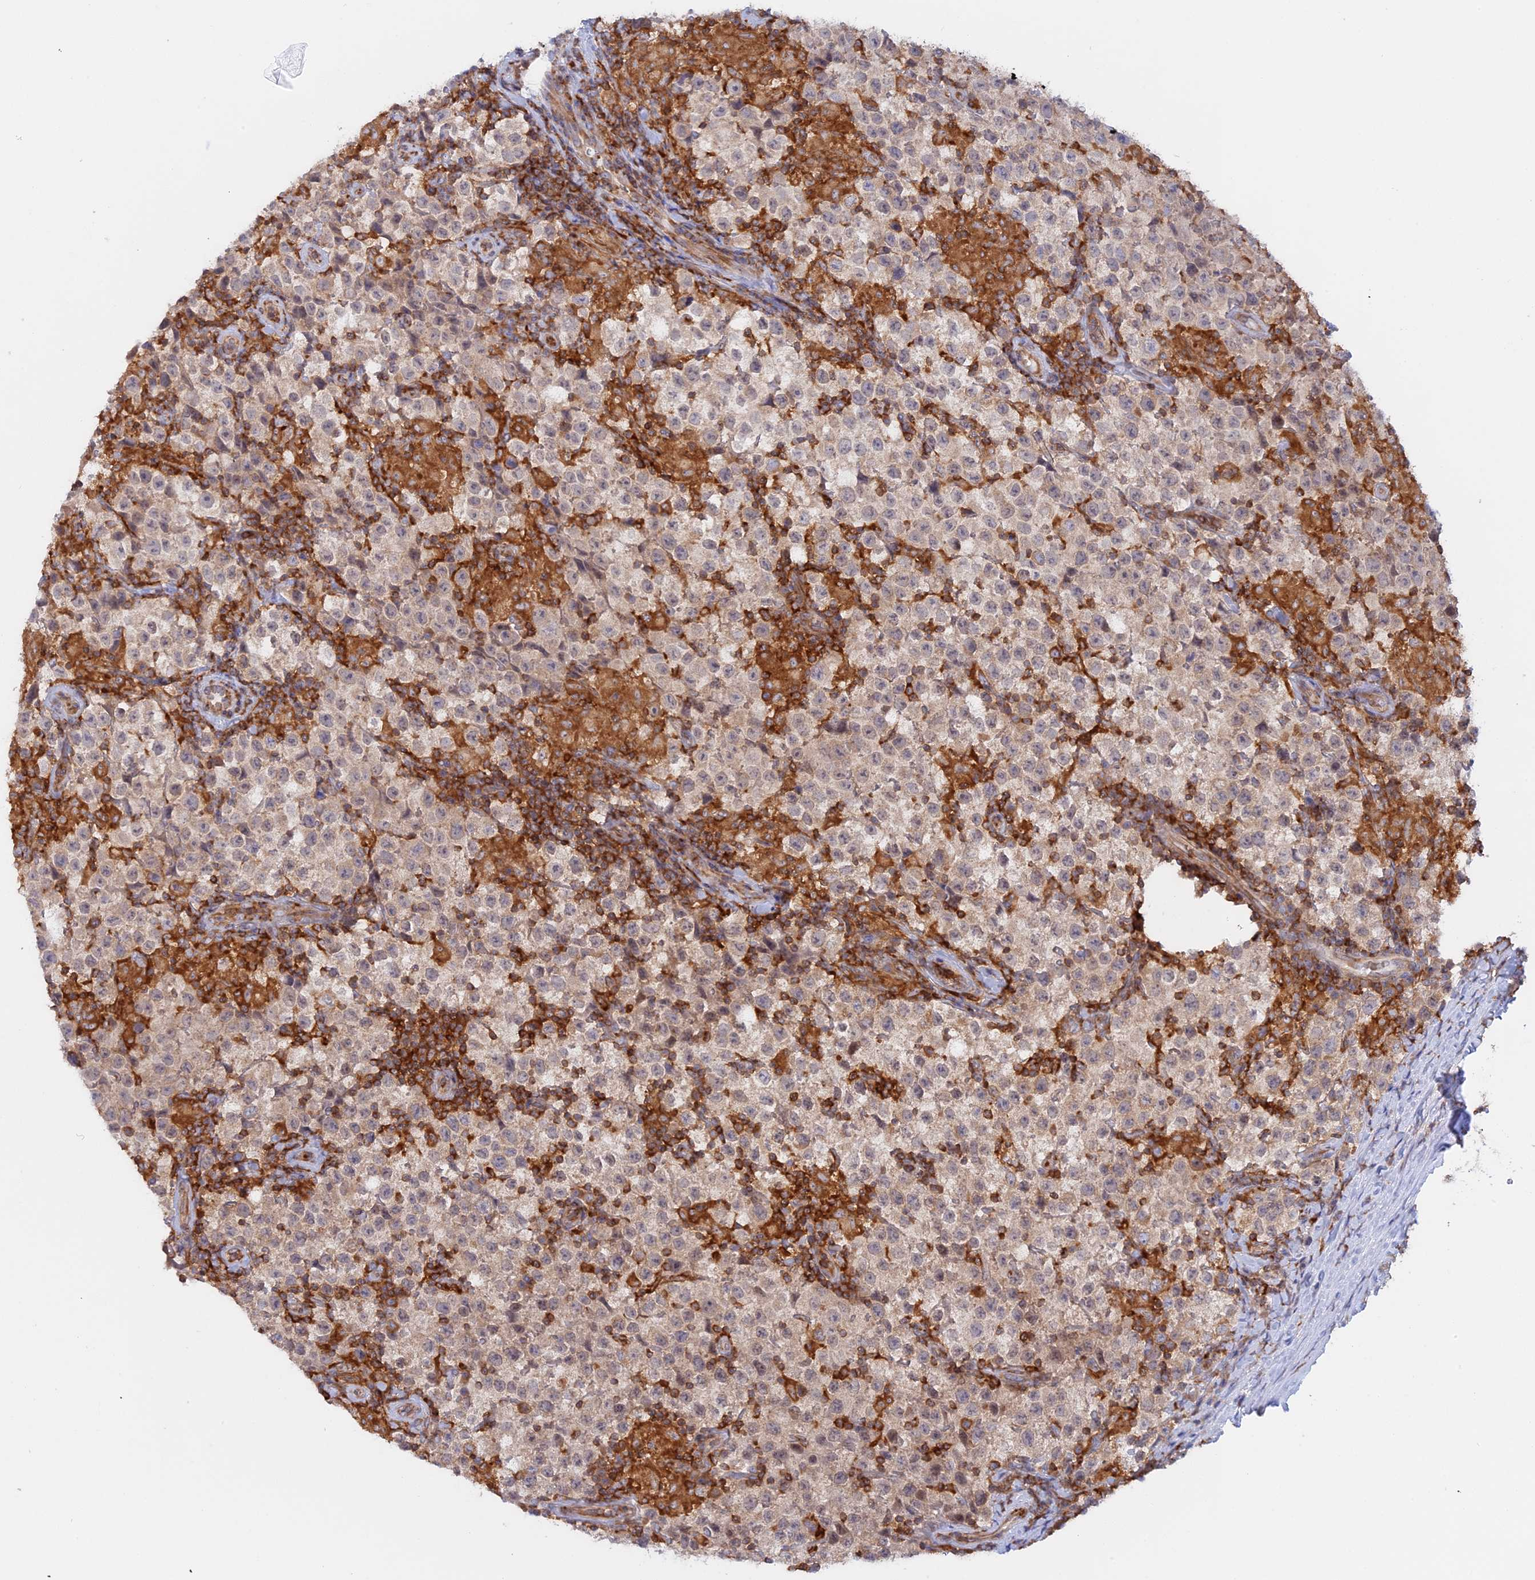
{"staining": {"intensity": "weak", "quantity": ">75%", "location": "cytoplasmic/membranous"}, "tissue": "testis cancer", "cell_type": "Tumor cells", "image_type": "cancer", "snomed": [{"axis": "morphology", "description": "Seminoma, NOS"}, {"axis": "morphology", "description": "Carcinoma, Embryonal, NOS"}, {"axis": "topography", "description": "Testis"}], "caption": "Protein expression analysis of human testis embryonal carcinoma reveals weak cytoplasmic/membranous expression in approximately >75% of tumor cells.", "gene": "GMIP", "patient": {"sex": "male", "age": 41}}